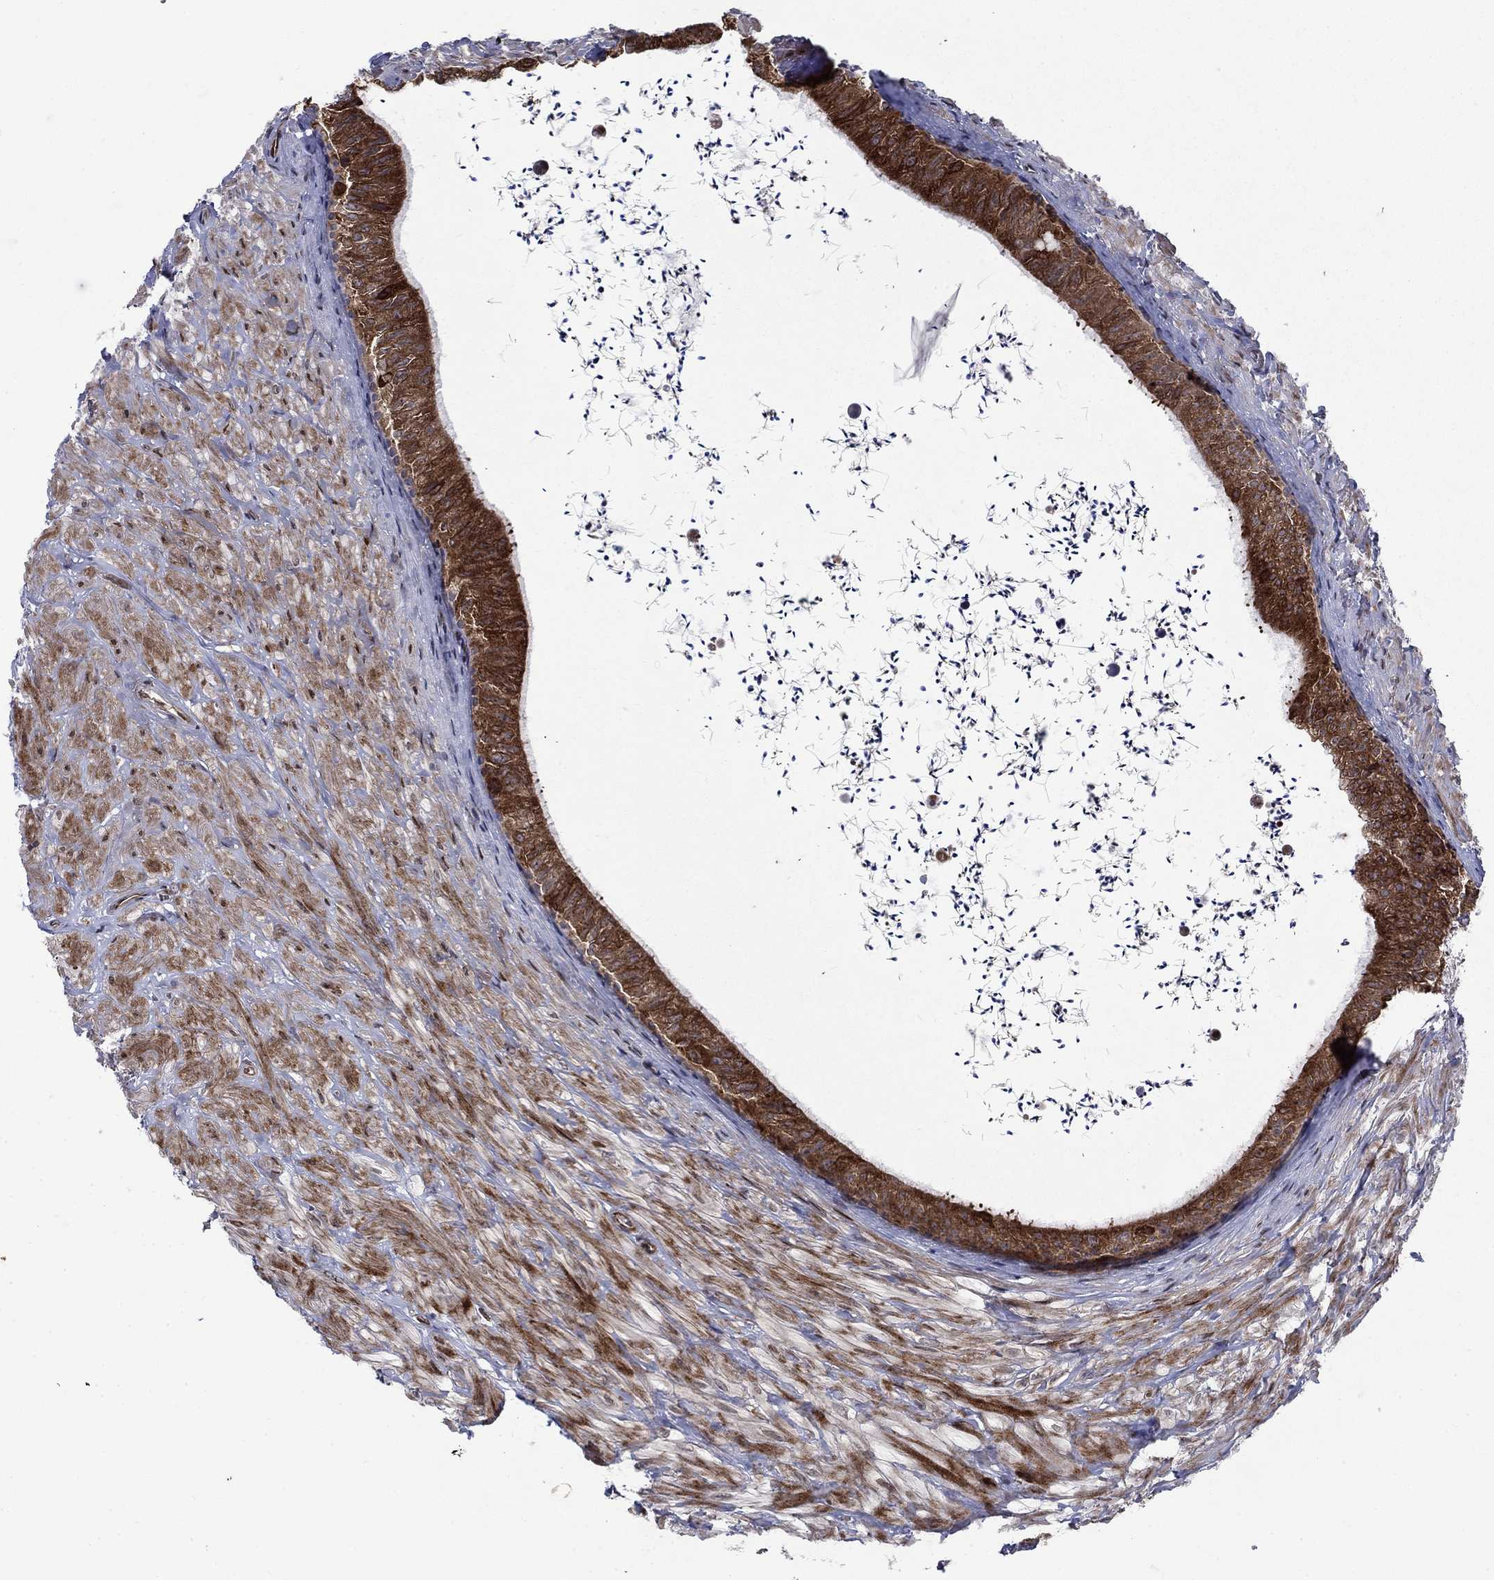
{"staining": {"intensity": "strong", "quantity": ">75%", "location": "cytoplasmic/membranous"}, "tissue": "epididymis", "cell_type": "Glandular cells", "image_type": "normal", "snomed": [{"axis": "morphology", "description": "Normal tissue, NOS"}, {"axis": "topography", "description": "Epididymis"}], "caption": "This micrograph reveals unremarkable epididymis stained with IHC to label a protein in brown. The cytoplasmic/membranous of glandular cells show strong positivity for the protein. Nuclei are counter-stained blue.", "gene": "DHRS7", "patient": {"sex": "male", "age": 32}}